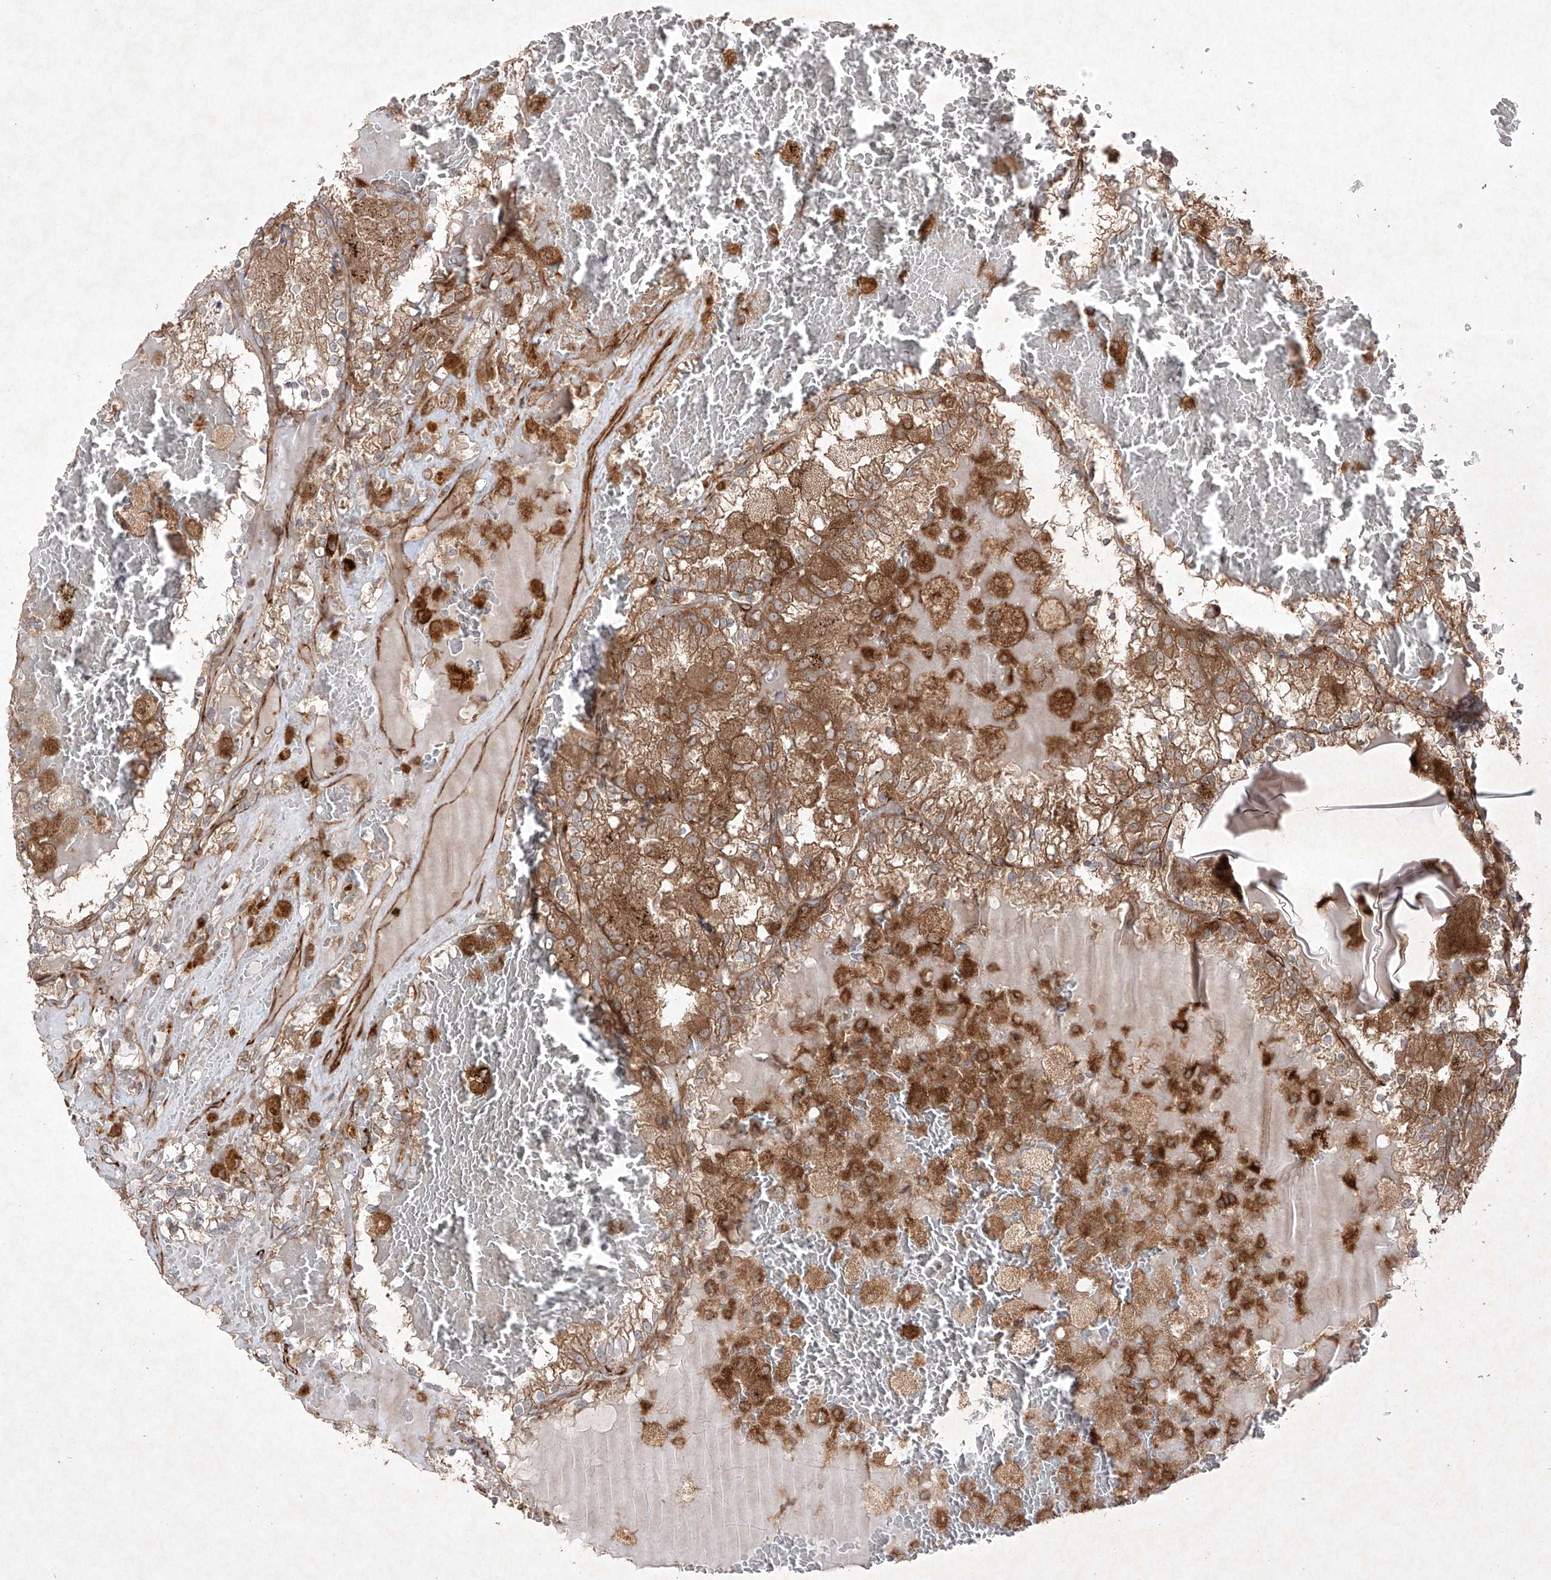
{"staining": {"intensity": "moderate", "quantity": ">75%", "location": "cytoplasmic/membranous"}, "tissue": "renal cancer", "cell_type": "Tumor cells", "image_type": "cancer", "snomed": [{"axis": "morphology", "description": "Adenocarcinoma, NOS"}, {"axis": "topography", "description": "Kidney"}], "caption": "Immunohistochemical staining of renal cancer reveals medium levels of moderate cytoplasmic/membranous expression in about >75% of tumor cells.", "gene": "YKT6", "patient": {"sex": "female", "age": 56}}